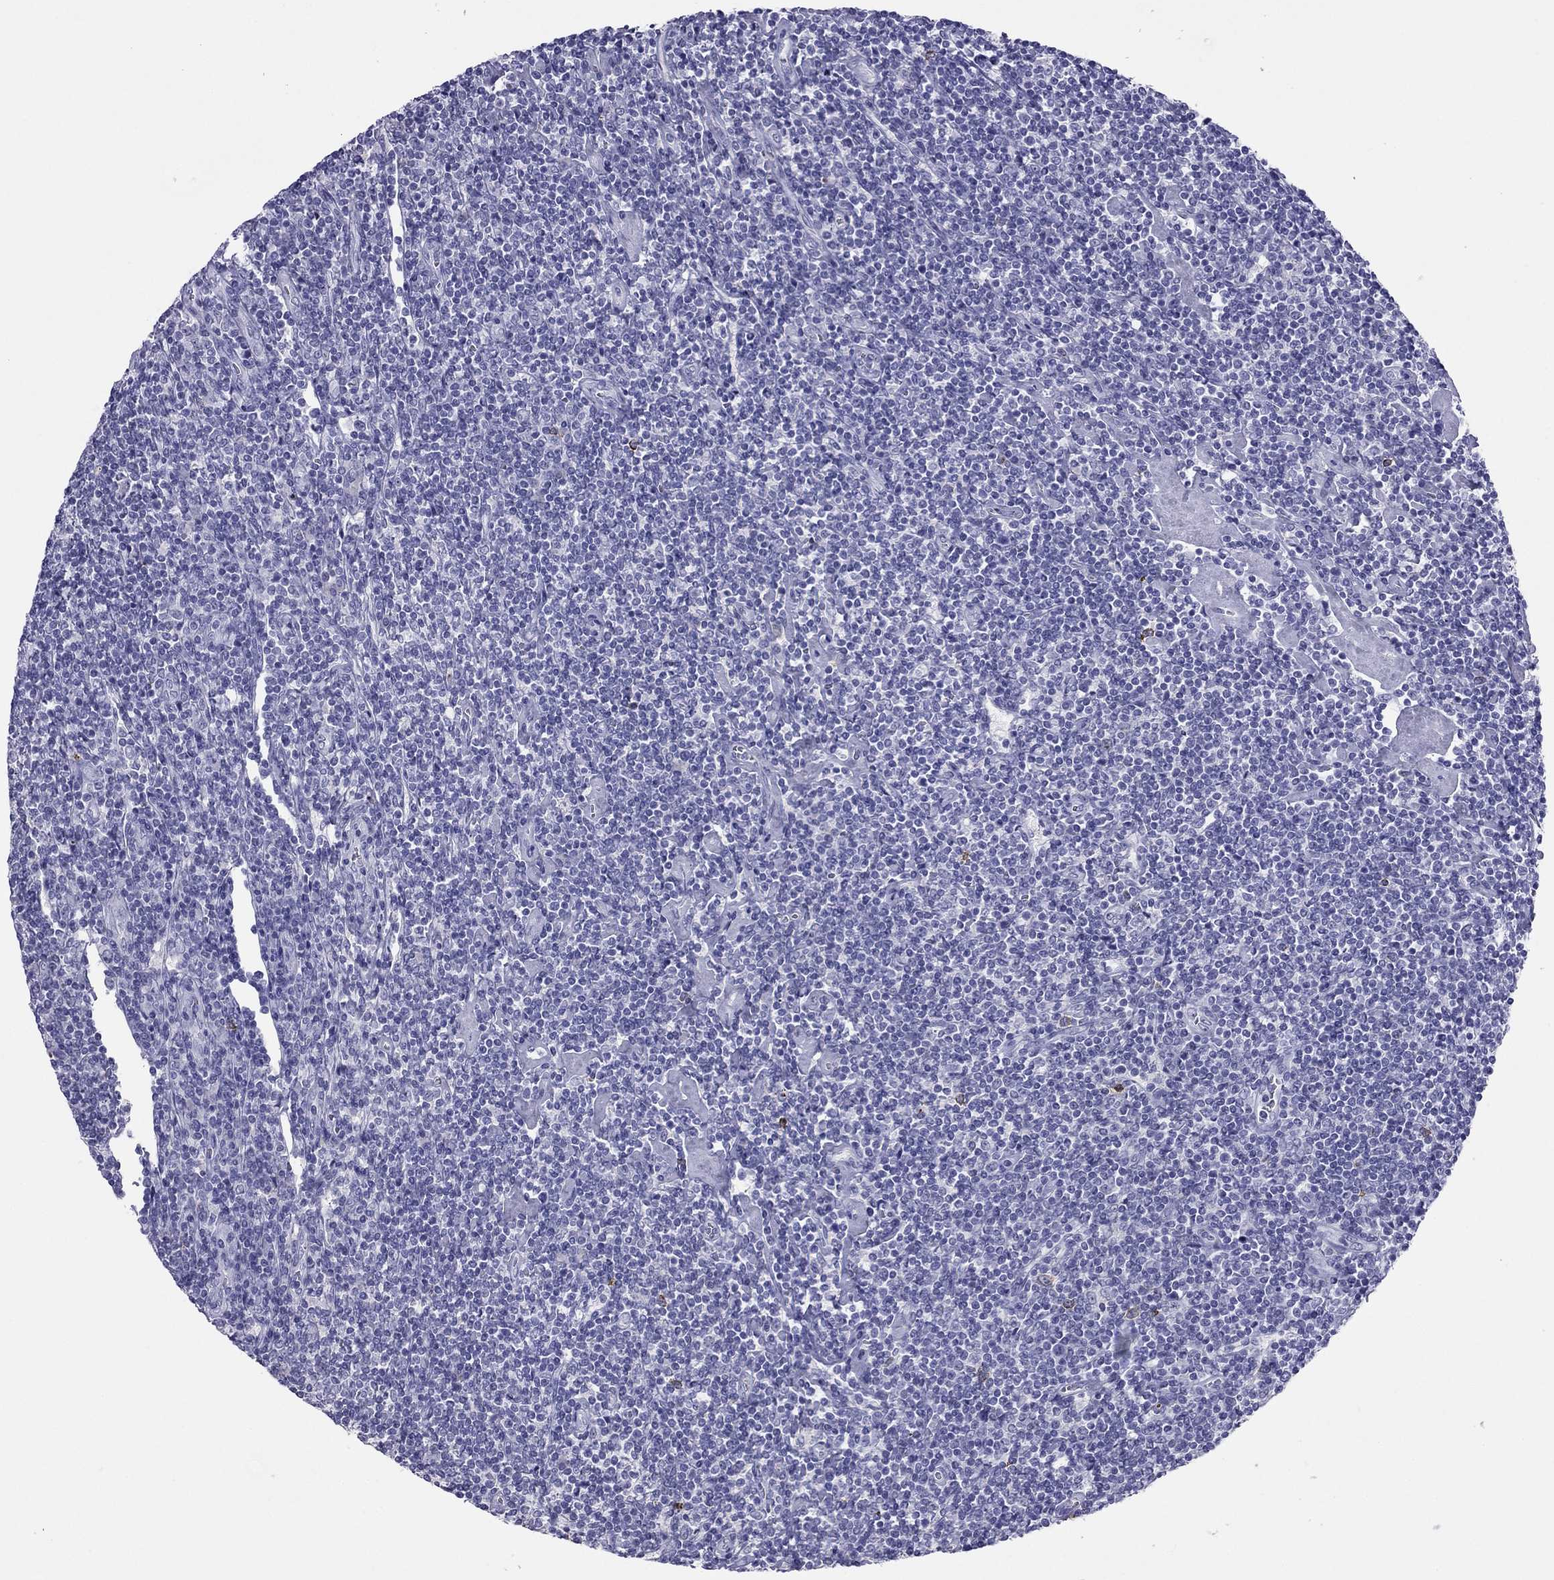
{"staining": {"intensity": "negative", "quantity": "none", "location": "none"}, "tissue": "lymphoma", "cell_type": "Tumor cells", "image_type": "cancer", "snomed": [{"axis": "morphology", "description": "Hodgkin's disease, NOS"}, {"axis": "topography", "description": "Lymph node"}], "caption": "Tumor cells are negative for protein expression in human lymphoma. (DAB (3,3'-diaminobenzidine) immunohistochemistry visualized using brightfield microscopy, high magnification).", "gene": "ODF4", "patient": {"sex": "male", "age": 40}}